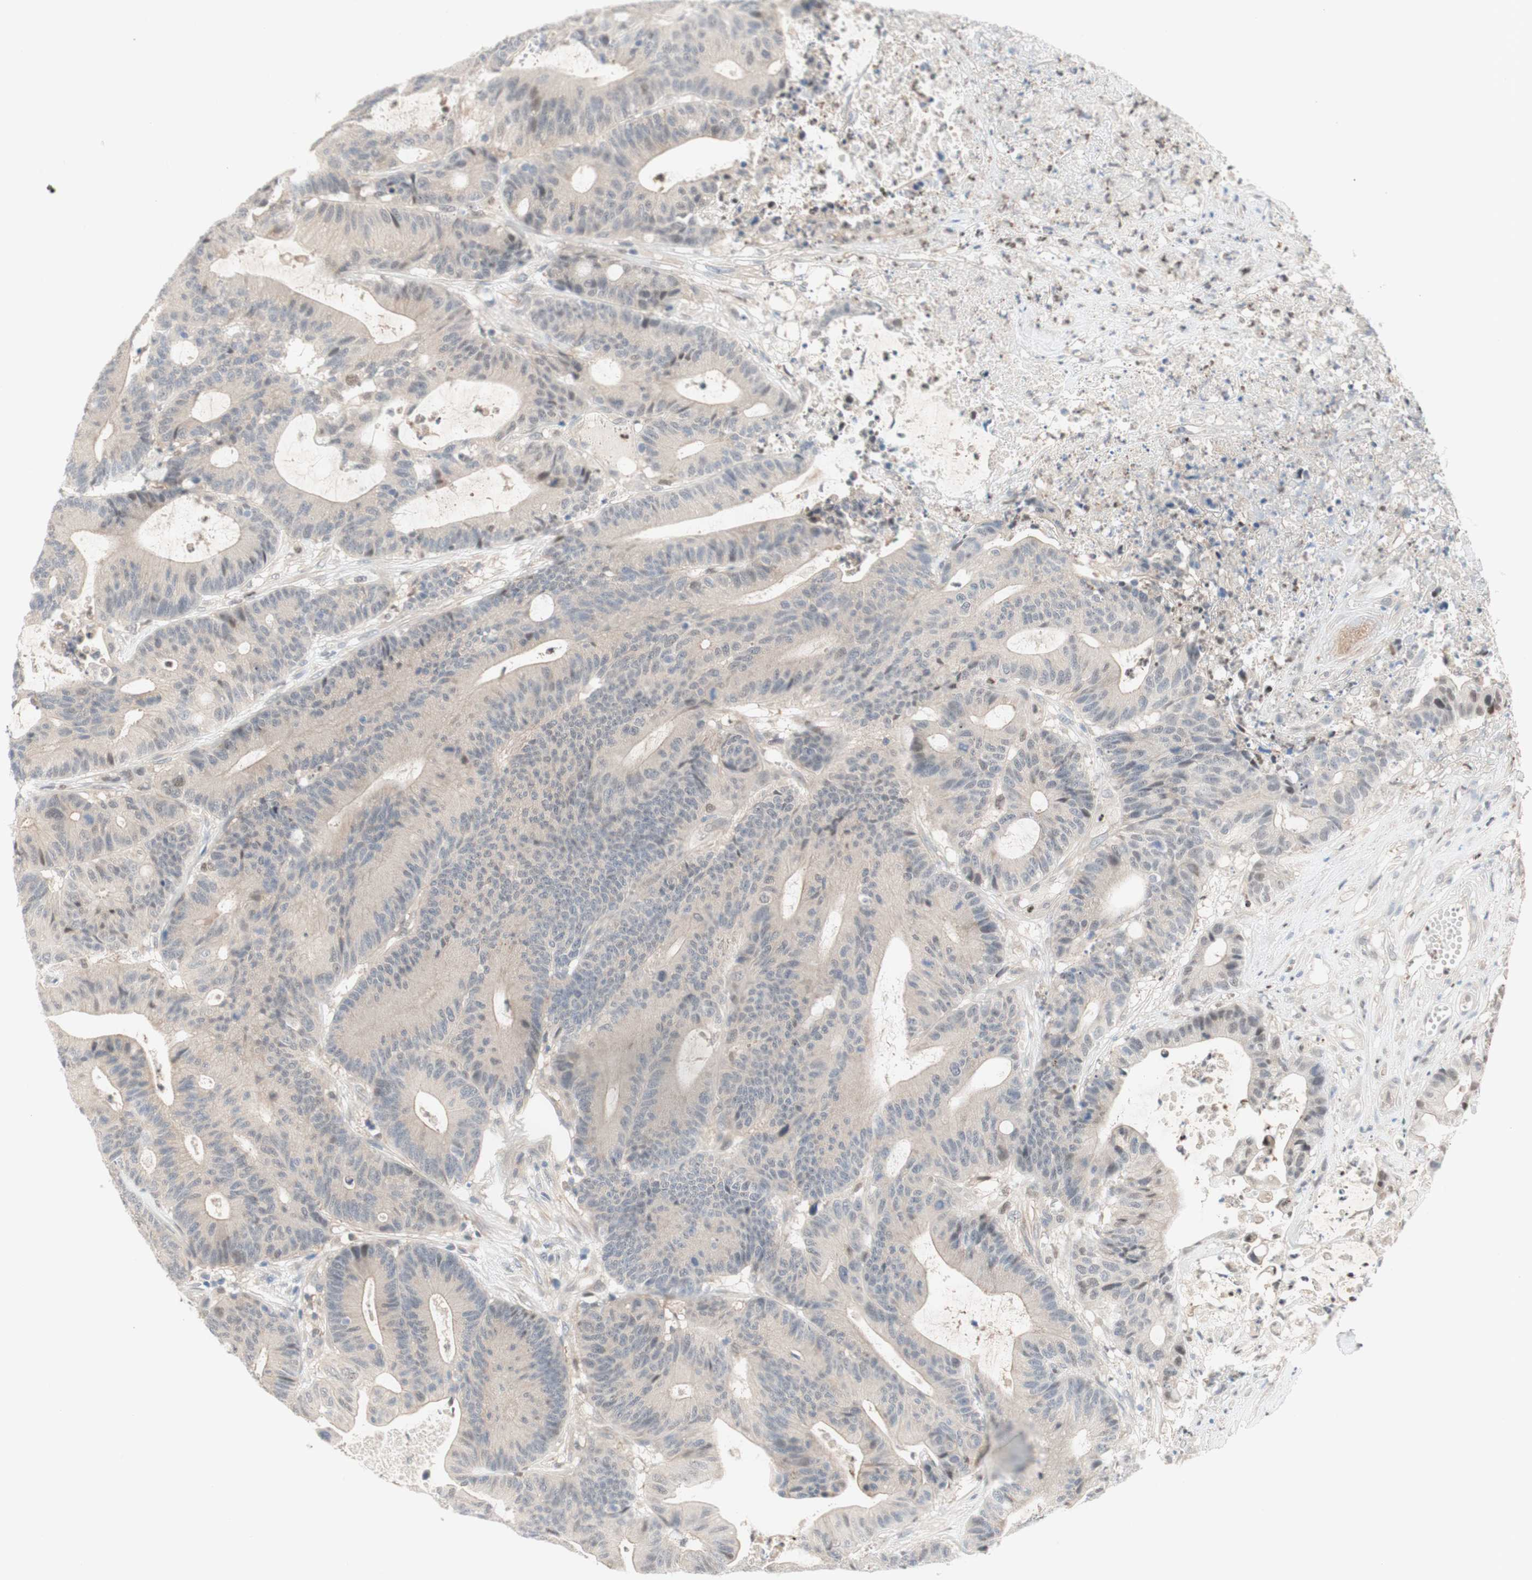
{"staining": {"intensity": "weak", "quantity": "<25%", "location": "nuclear"}, "tissue": "colorectal cancer", "cell_type": "Tumor cells", "image_type": "cancer", "snomed": [{"axis": "morphology", "description": "Adenocarcinoma, NOS"}, {"axis": "topography", "description": "Colon"}], "caption": "Colorectal cancer stained for a protein using immunohistochemistry reveals no staining tumor cells.", "gene": "RFNG", "patient": {"sex": "female", "age": 84}}